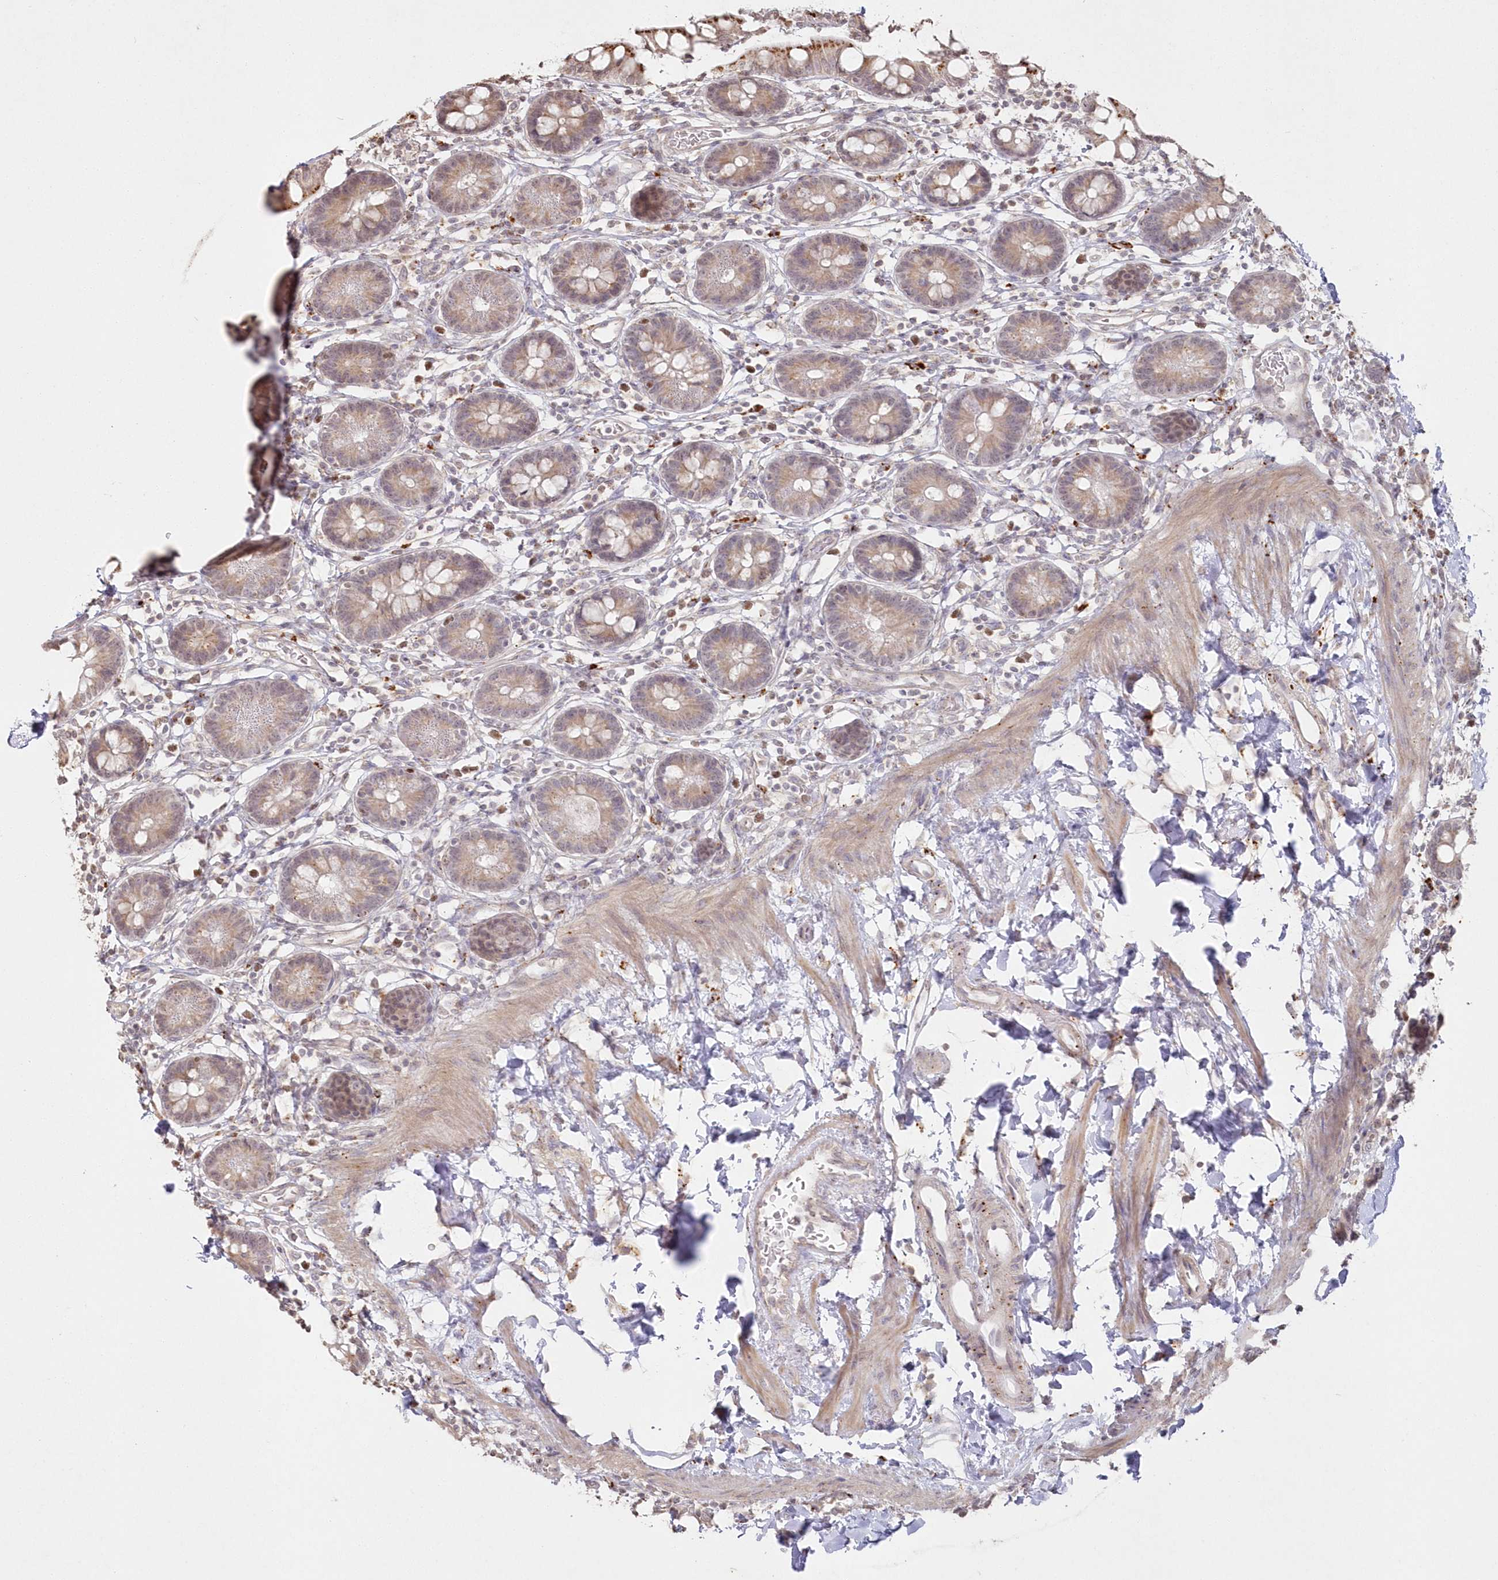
{"staining": {"intensity": "moderate", "quantity": ">75%", "location": "cytoplasmic/membranous"}, "tissue": "small intestine", "cell_type": "Glandular cells", "image_type": "normal", "snomed": [{"axis": "morphology", "description": "Normal tissue, NOS"}, {"axis": "topography", "description": "Small intestine"}], "caption": "A histopathology image of small intestine stained for a protein exhibits moderate cytoplasmic/membranous brown staining in glandular cells.", "gene": "ARSB", "patient": {"sex": "female", "age": 84}}